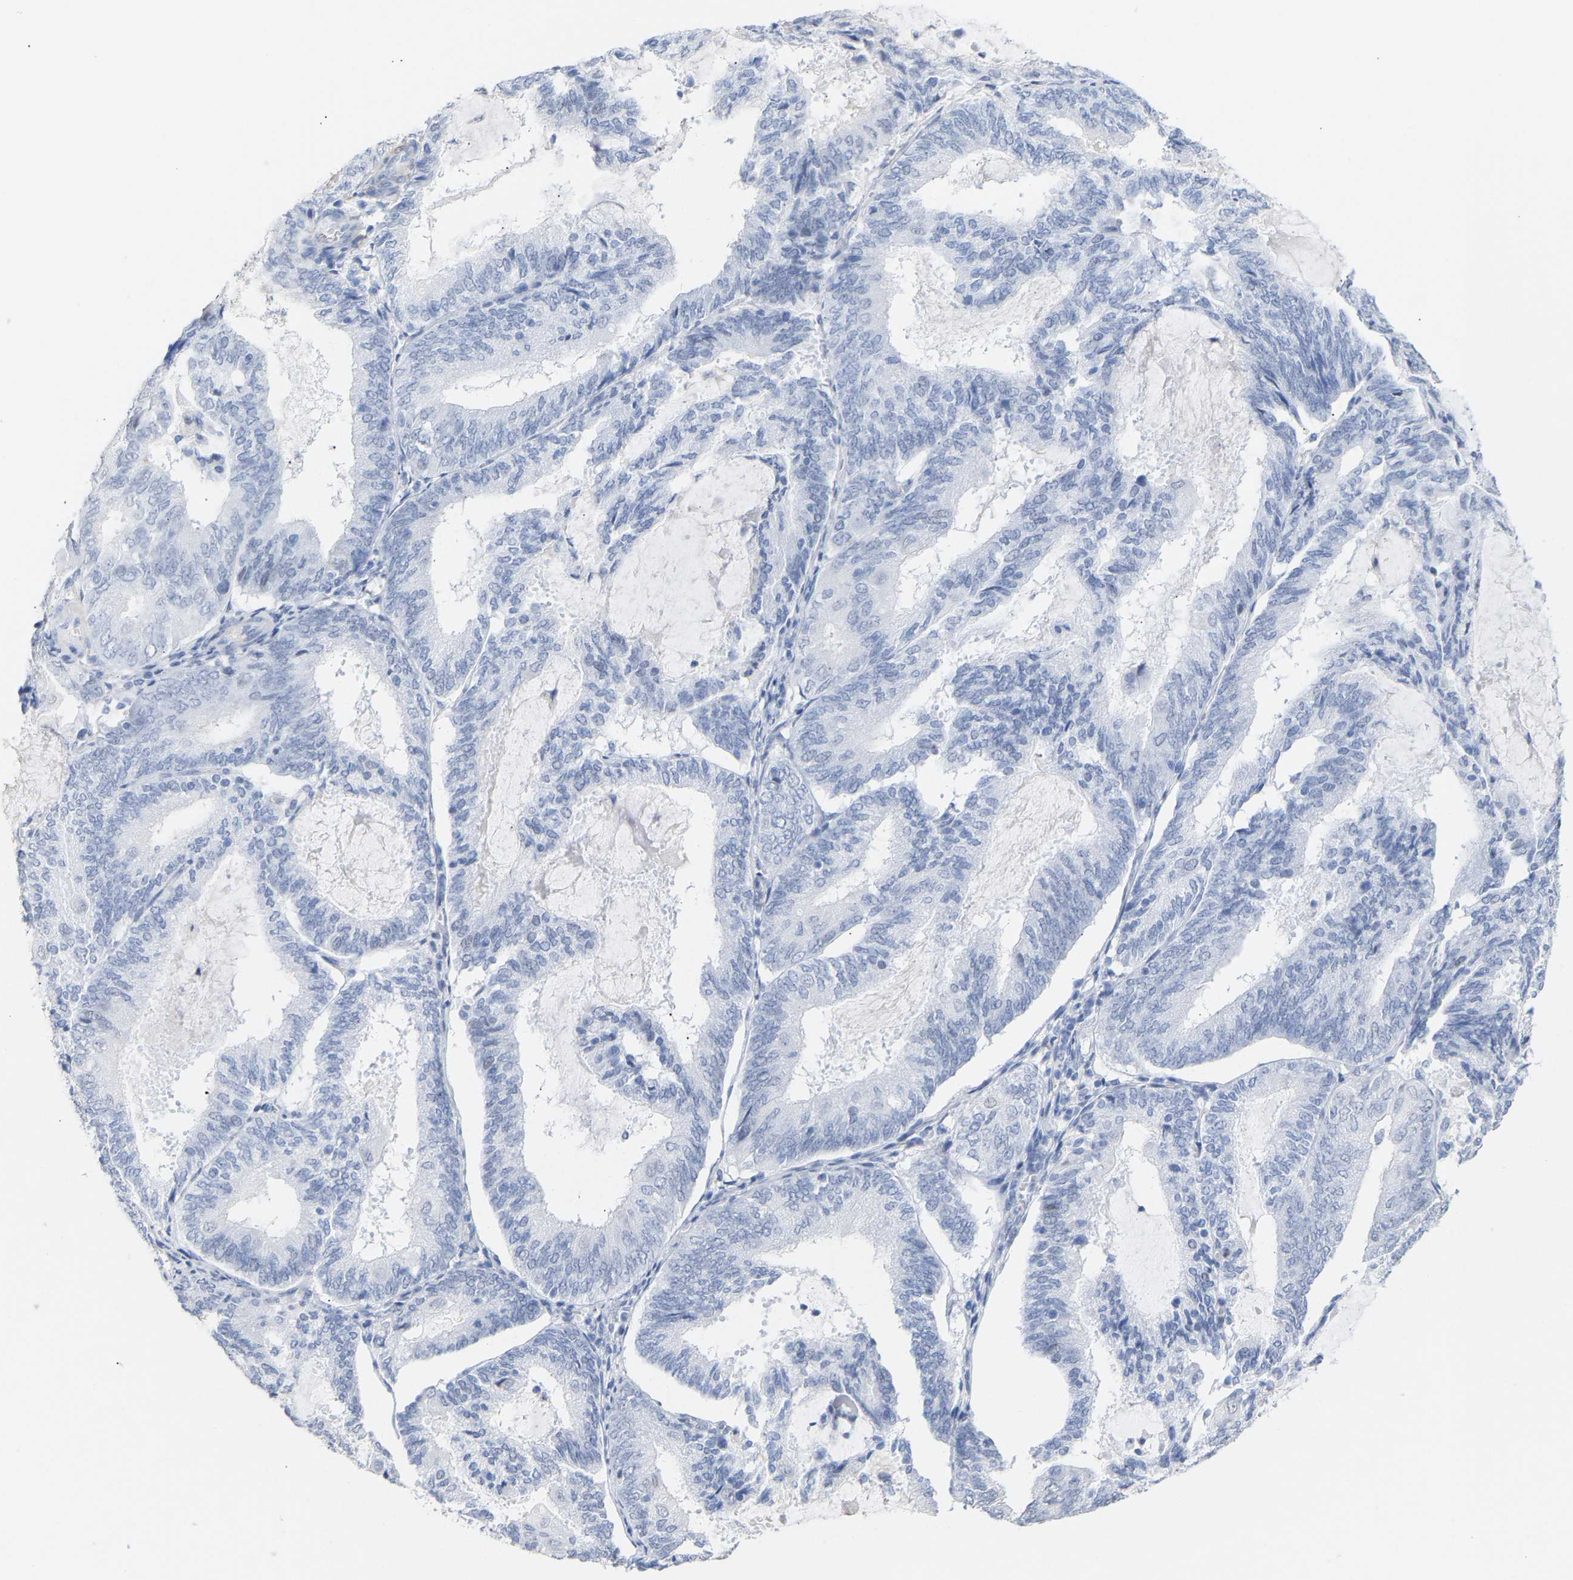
{"staining": {"intensity": "negative", "quantity": "none", "location": "none"}, "tissue": "endometrial cancer", "cell_type": "Tumor cells", "image_type": "cancer", "snomed": [{"axis": "morphology", "description": "Adenocarcinoma, NOS"}, {"axis": "topography", "description": "Endometrium"}], "caption": "Adenocarcinoma (endometrial) was stained to show a protein in brown. There is no significant expression in tumor cells. Brightfield microscopy of immunohistochemistry stained with DAB (3,3'-diaminobenzidine) (brown) and hematoxylin (blue), captured at high magnification.", "gene": "AMPH", "patient": {"sex": "female", "age": 81}}